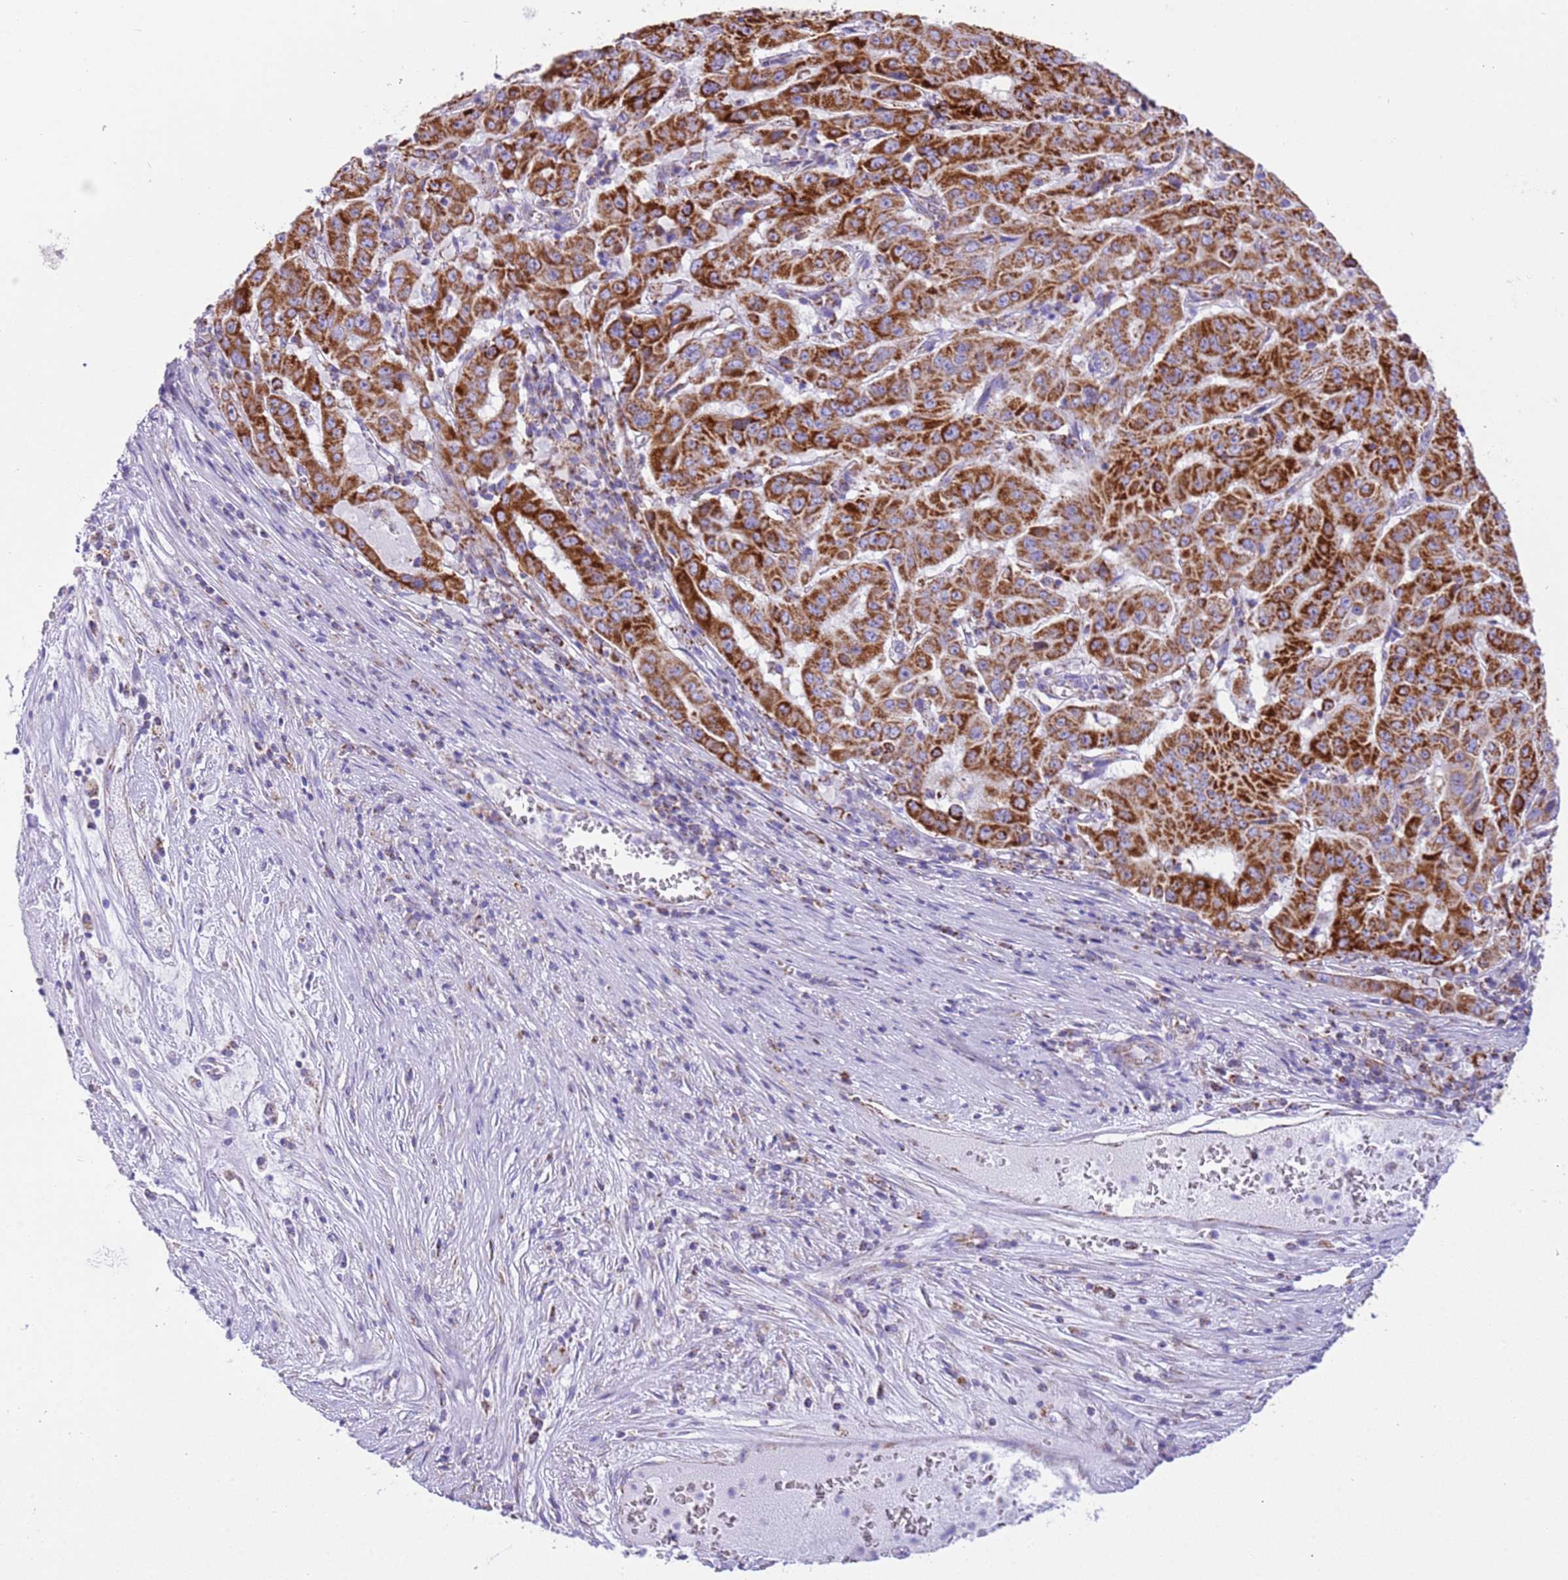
{"staining": {"intensity": "strong", "quantity": ">75%", "location": "cytoplasmic/membranous"}, "tissue": "pancreatic cancer", "cell_type": "Tumor cells", "image_type": "cancer", "snomed": [{"axis": "morphology", "description": "Adenocarcinoma, NOS"}, {"axis": "topography", "description": "Pancreas"}], "caption": "A brown stain highlights strong cytoplasmic/membranous expression of a protein in human pancreatic cancer tumor cells. (DAB IHC with brightfield microscopy, high magnification).", "gene": "SUCLG2", "patient": {"sex": "male", "age": 63}}